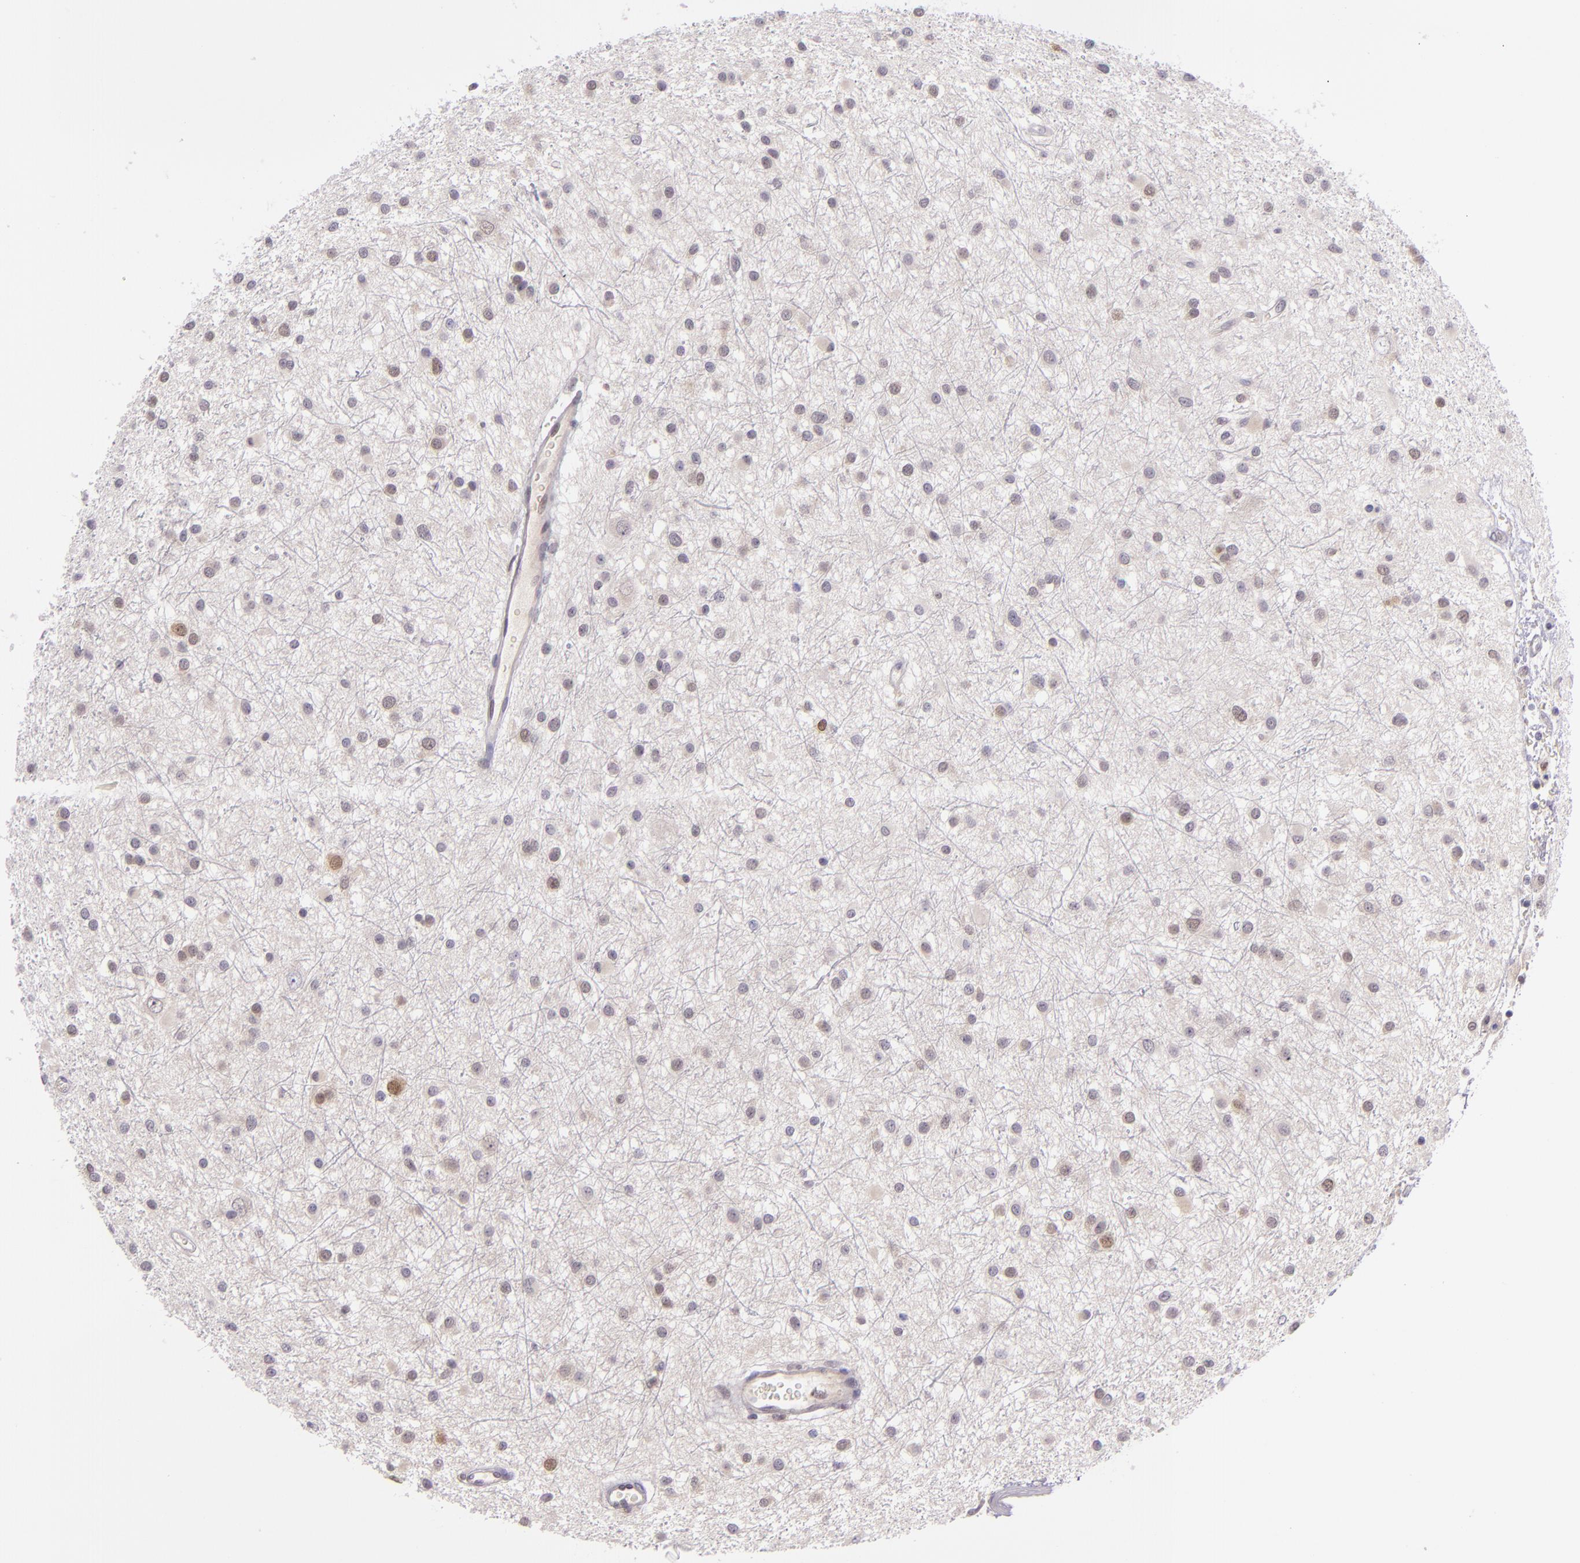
{"staining": {"intensity": "moderate", "quantity": "25%-75%", "location": "nuclear"}, "tissue": "glioma", "cell_type": "Tumor cells", "image_type": "cancer", "snomed": [{"axis": "morphology", "description": "Glioma, malignant, Low grade"}, {"axis": "topography", "description": "Brain"}], "caption": "Immunohistochemical staining of human malignant glioma (low-grade) demonstrates moderate nuclear protein positivity in approximately 25%-75% of tumor cells.", "gene": "CSE1L", "patient": {"sex": "female", "age": 36}}